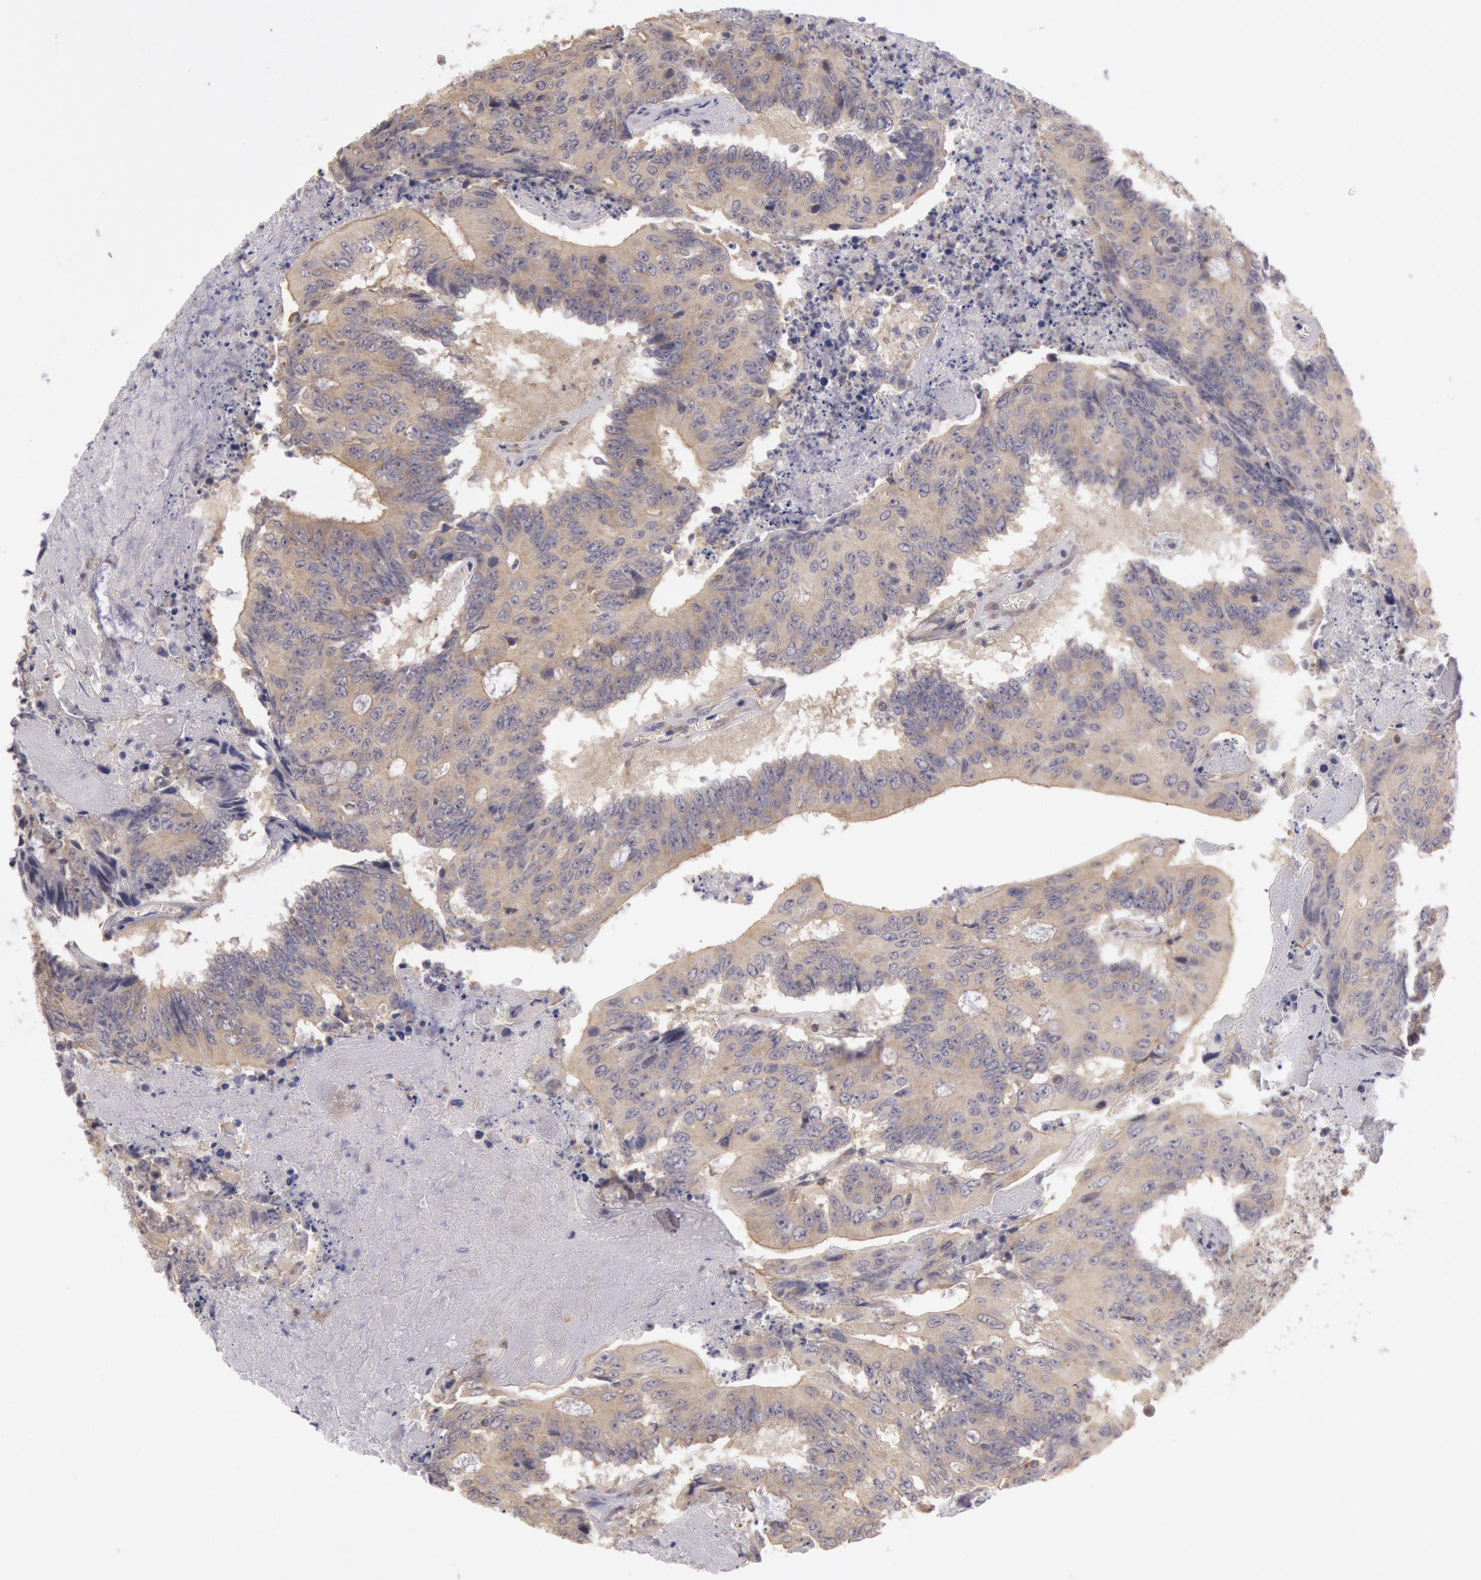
{"staining": {"intensity": "moderate", "quantity": ">75%", "location": "cytoplasmic/membranous"}, "tissue": "colorectal cancer", "cell_type": "Tumor cells", "image_type": "cancer", "snomed": [{"axis": "morphology", "description": "Adenocarcinoma, NOS"}, {"axis": "topography", "description": "Colon"}], "caption": "Tumor cells reveal medium levels of moderate cytoplasmic/membranous positivity in approximately >75% of cells in colorectal cancer (adenocarcinoma). The staining is performed using DAB (3,3'-diaminobenzidine) brown chromogen to label protein expression. The nuclei are counter-stained blue using hematoxylin.", "gene": "NMT2", "patient": {"sex": "male", "age": 65}}